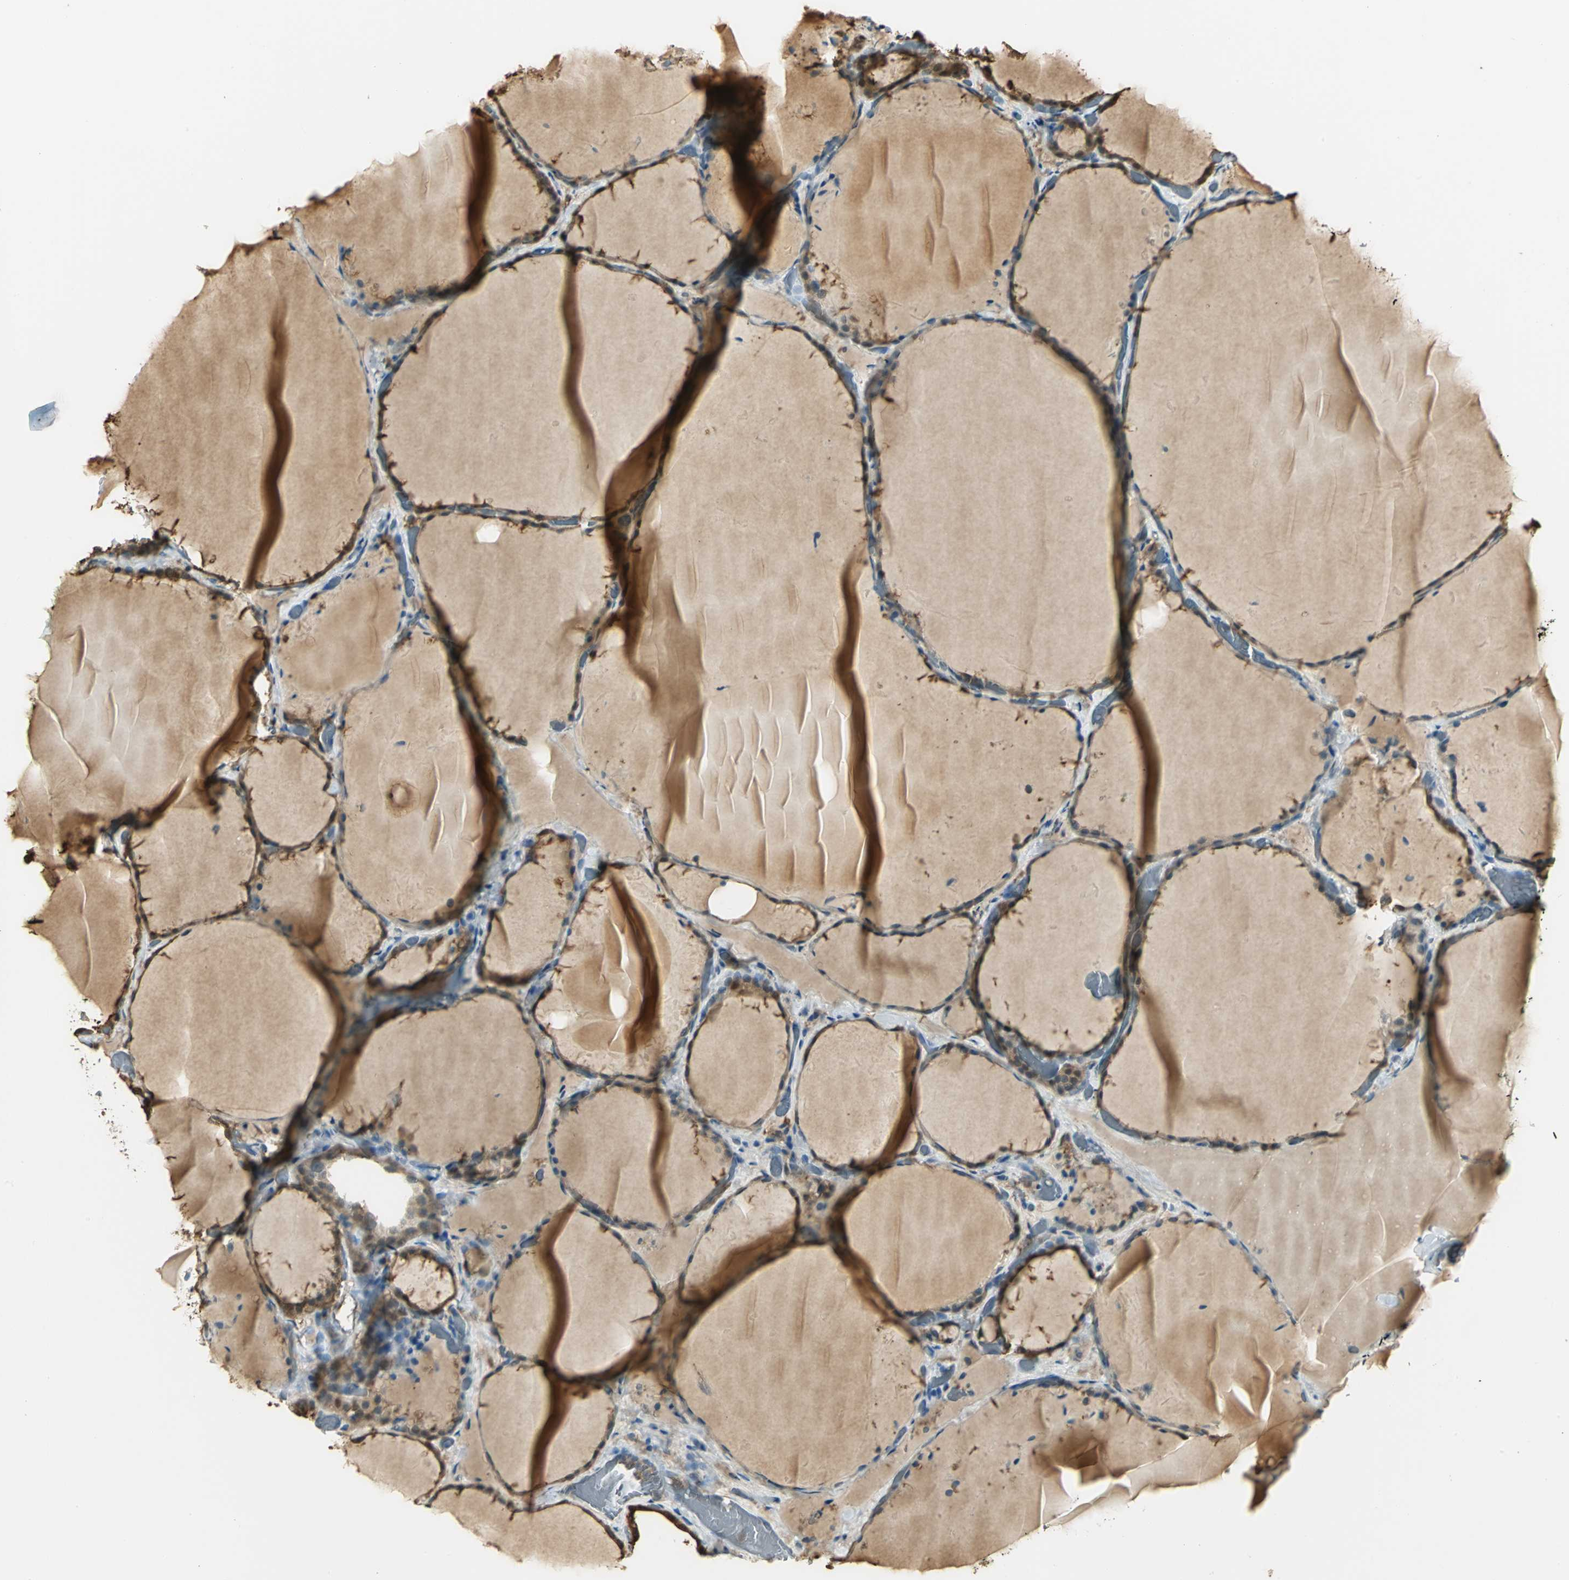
{"staining": {"intensity": "moderate", "quantity": ">75%", "location": "cytoplasmic/membranous,nuclear"}, "tissue": "thyroid gland", "cell_type": "Glandular cells", "image_type": "normal", "snomed": [{"axis": "morphology", "description": "Normal tissue, NOS"}, {"axis": "topography", "description": "Thyroid gland"}], "caption": "Approximately >75% of glandular cells in benign human thyroid gland demonstrate moderate cytoplasmic/membranous,nuclear protein expression as visualized by brown immunohistochemical staining.", "gene": "PARK7", "patient": {"sex": "female", "age": 22}}